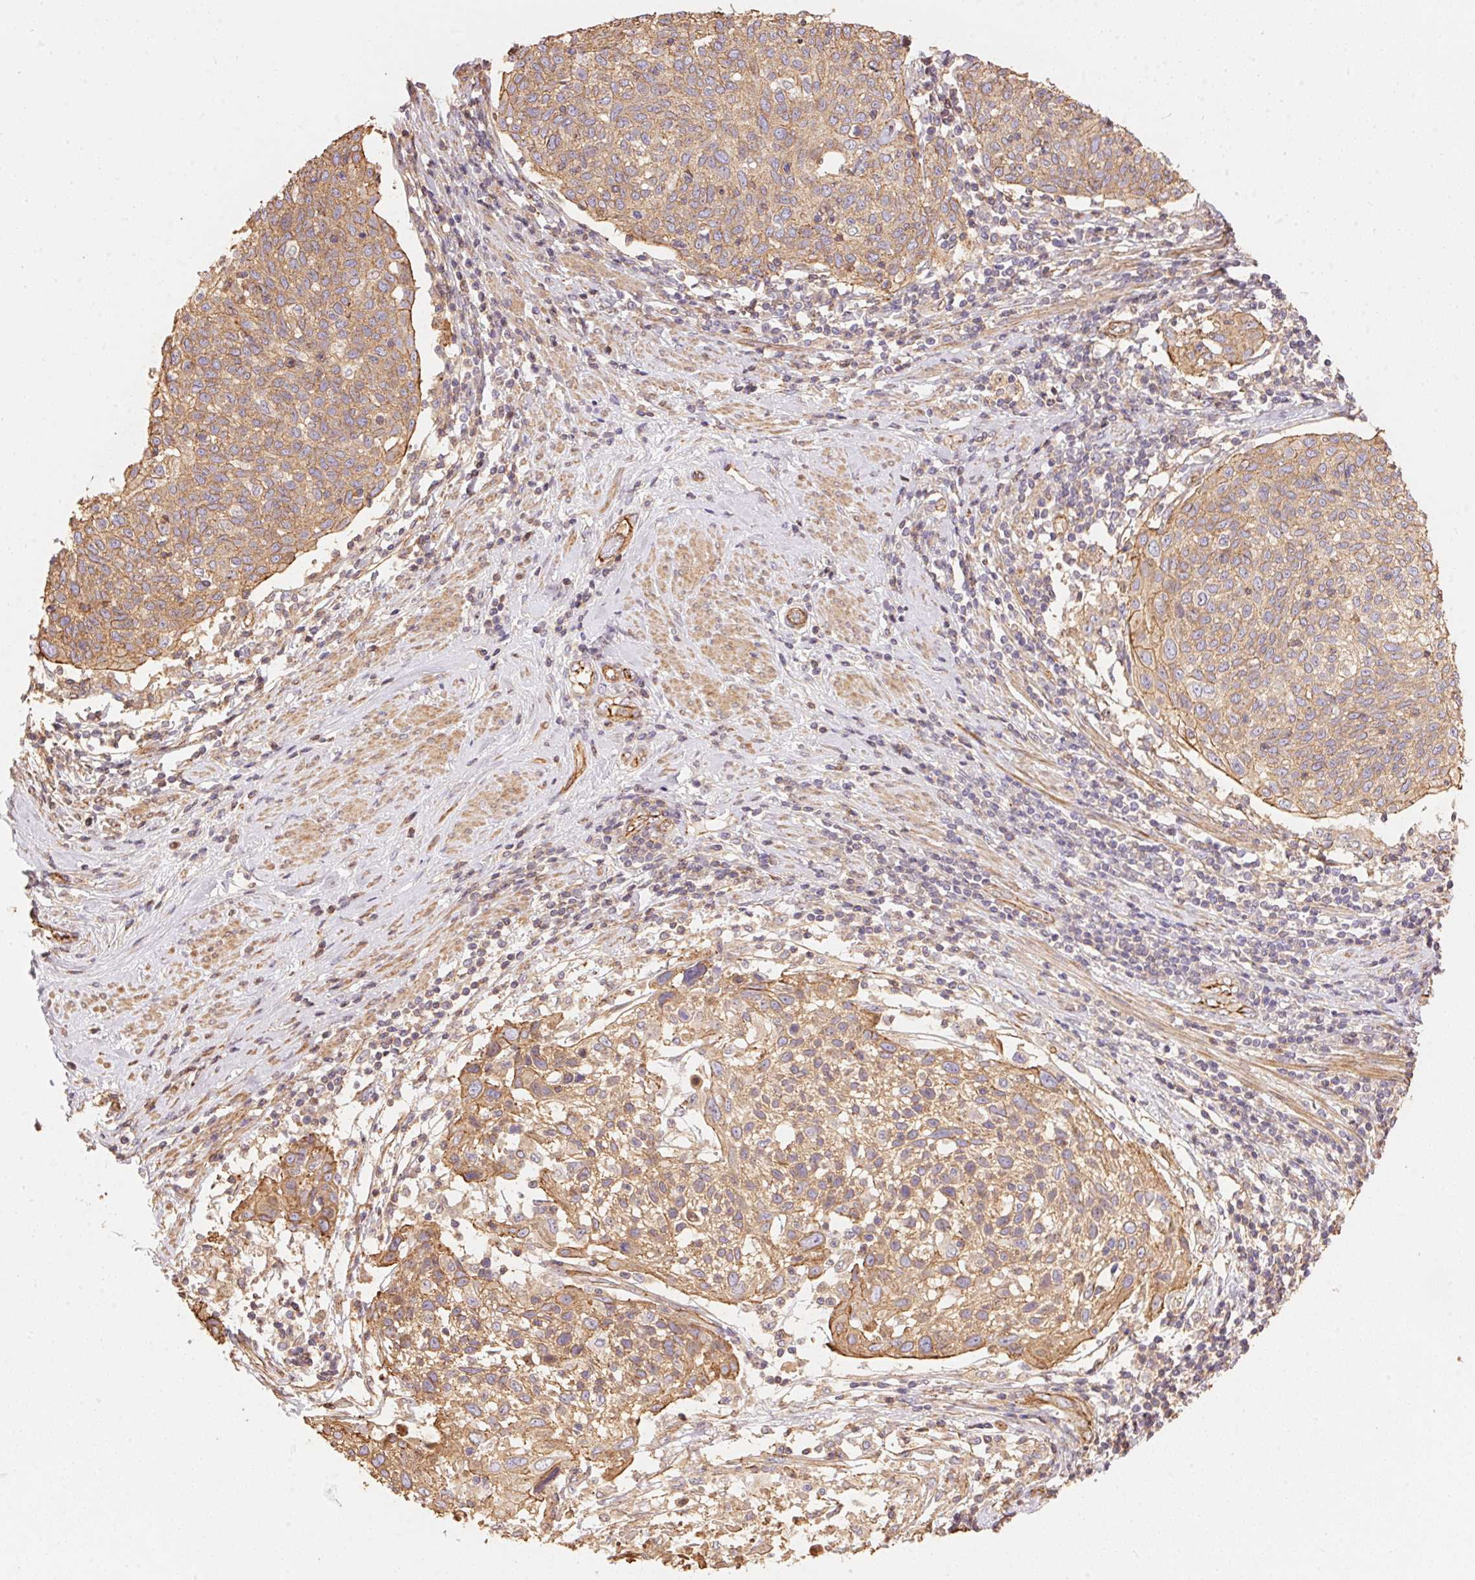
{"staining": {"intensity": "weak", "quantity": ">75%", "location": "cytoplasmic/membranous"}, "tissue": "cervical cancer", "cell_type": "Tumor cells", "image_type": "cancer", "snomed": [{"axis": "morphology", "description": "Squamous cell carcinoma, NOS"}, {"axis": "topography", "description": "Cervix"}], "caption": "IHC of squamous cell carcinoma (cervical) exhibits low levels of weak cytoplasmic/membranous expression in approximately >75% of tumor cells.", "gene": "FRAS1", "patient": {"sex": "female", "age": 61}}